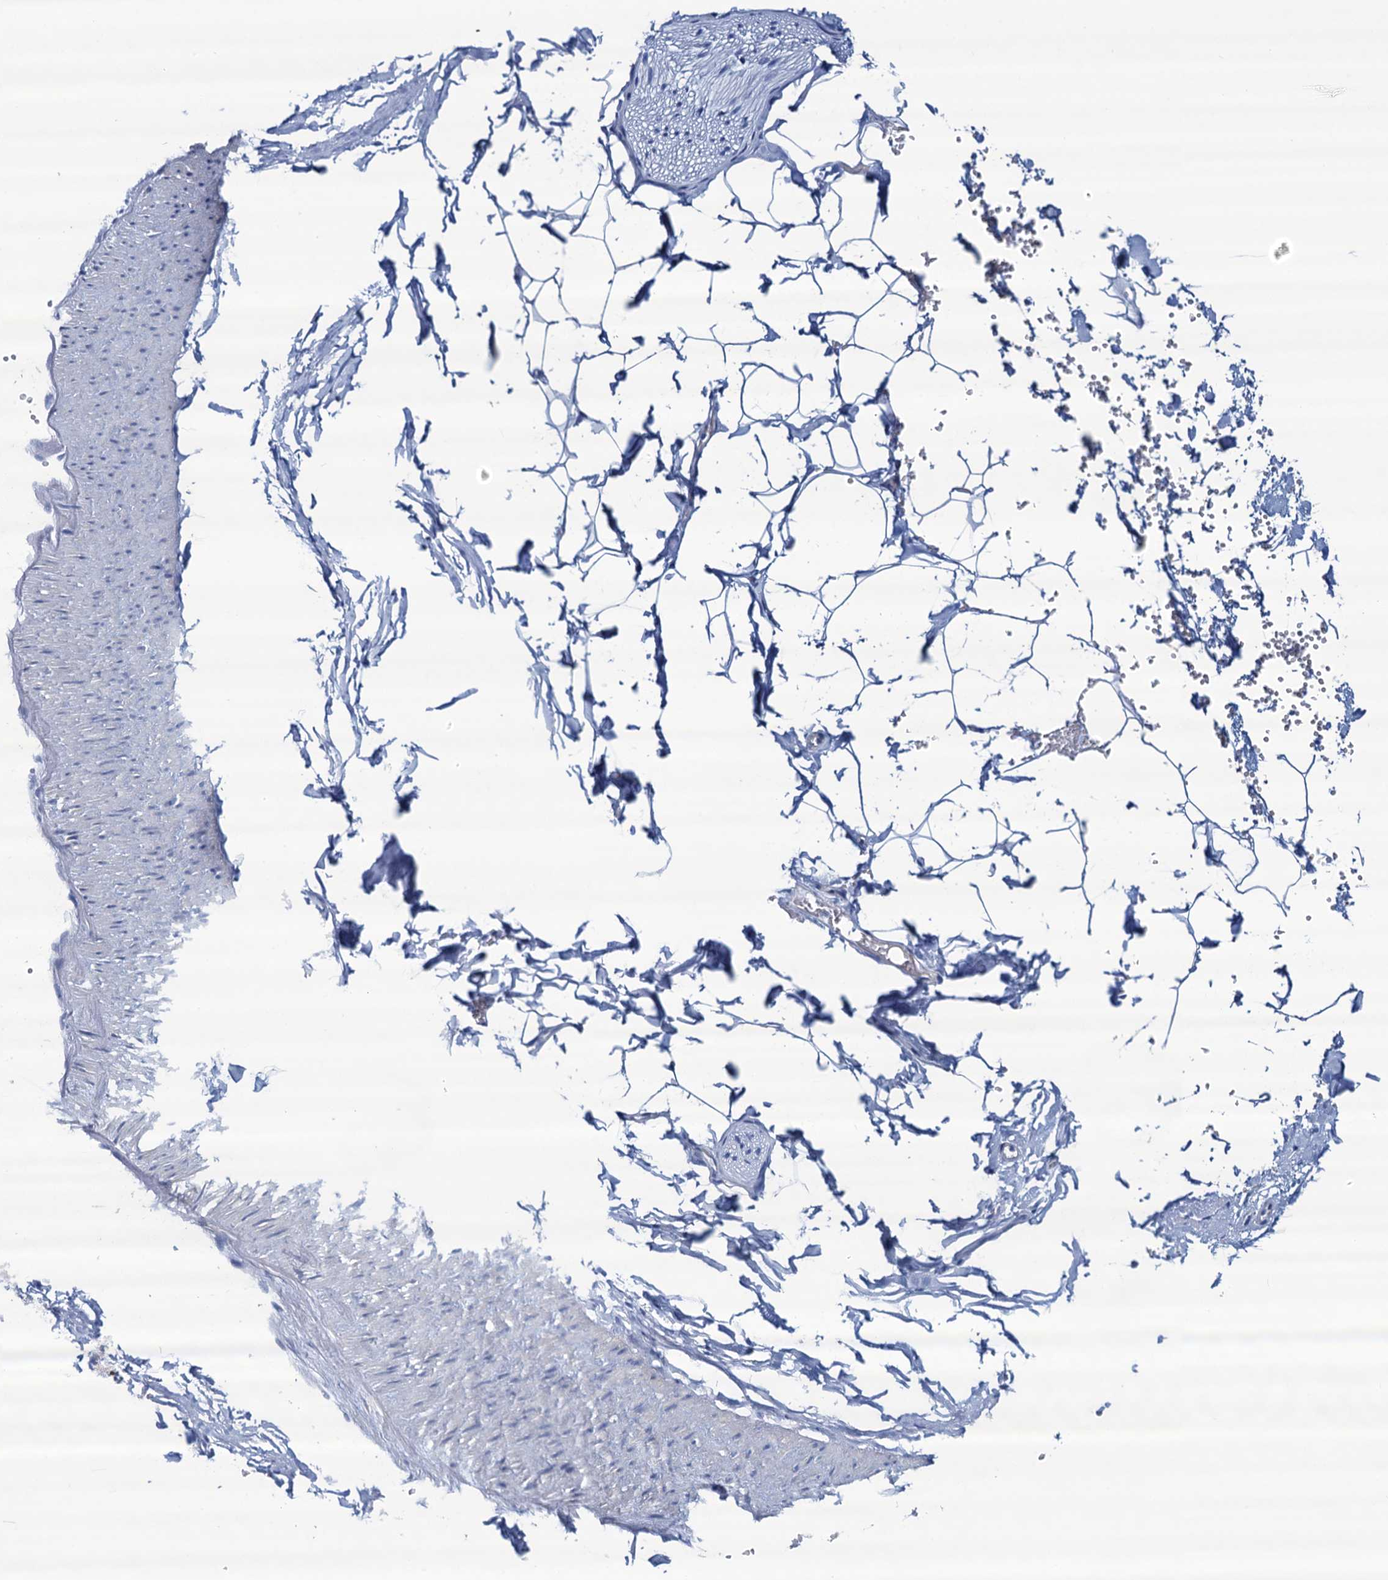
{"staining": {"intensity": "negative", "quantity": "none", "location": "none"}, "tissue": "adipose tissue", "cell_type": "Adipocytes", "image_type": "normal", "snomed": [{"axis": "morphology", "description": "Normal tissue, NOS"}, {"axis": "topography", "description": "Gallbladder"}, {"axis": "topography", "description": "Peripheral nerve tissue"}], "caption": "The photomicrograph shows no significant expression in adipocytes of adipose tissue. (DAB IHC visualized using brightfield microscopy, high magnification).", "gene": "RHCG", "patient": {"sex": "male", "age": 38}}